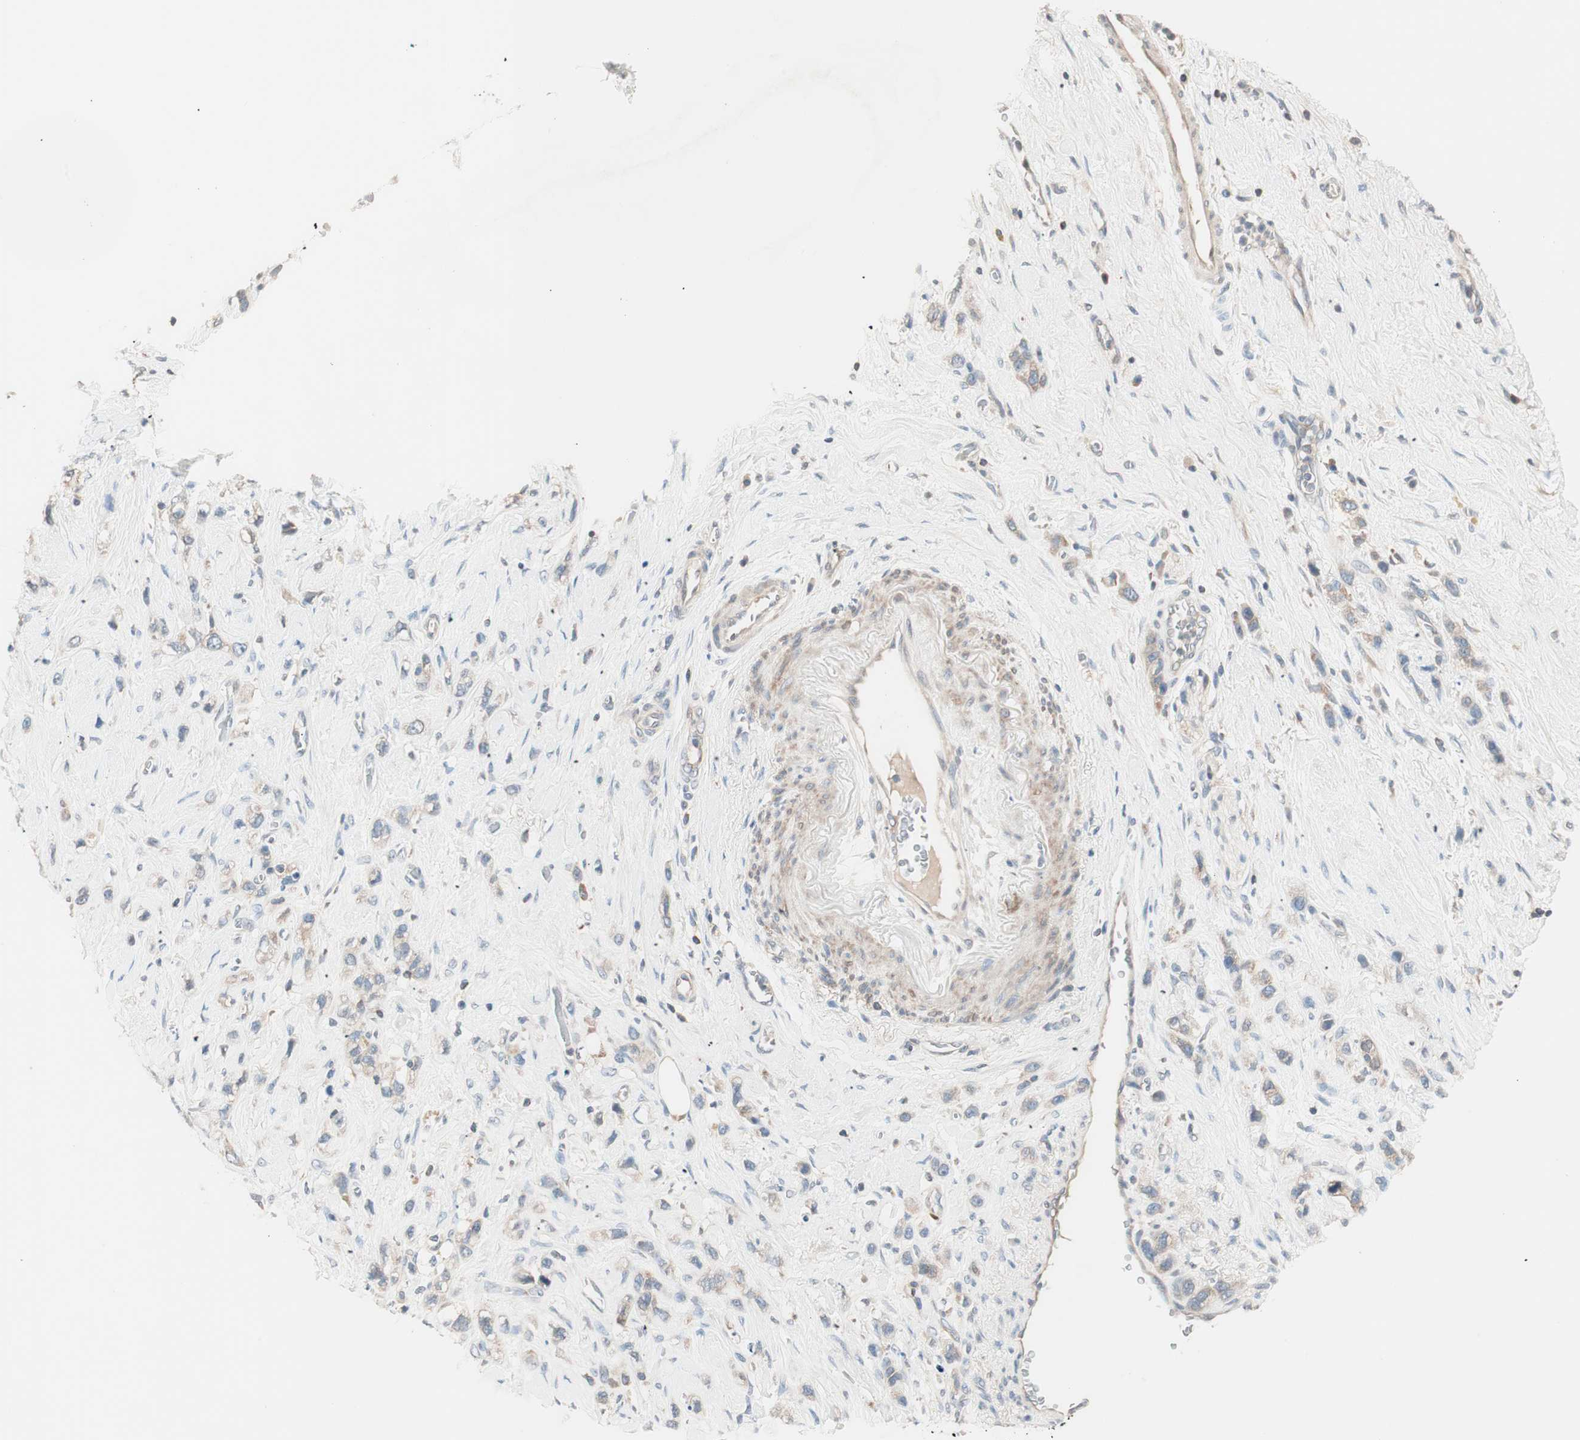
{"staining": {"intensity": "weak", "quantity": "25%-75%", "location": "cytoplasmic/membranous"}, "tissue": "stomach cancer", "cell_type": "Tumor cells", "image_type": "cancer", "snomed": [{"axis": "morphology", "description": "Normal tissue, NOS"}, {"axis": "morphology", "description": "Adenocarcinoma, NOS"}, {"axis": "morphology", "description": "Adenocarcinoma, High grade"}, {"axis": "topography", "description": "Stomach, upper"}, {"axis": "topography", "description": "Stomach"}], "caption": "Human adenocarcinoma (stomach) stained with a protein marker shows weak staining in tumor cells.", "gene": "RAD54B", "patient": {"sex": "female", "age": 65}}